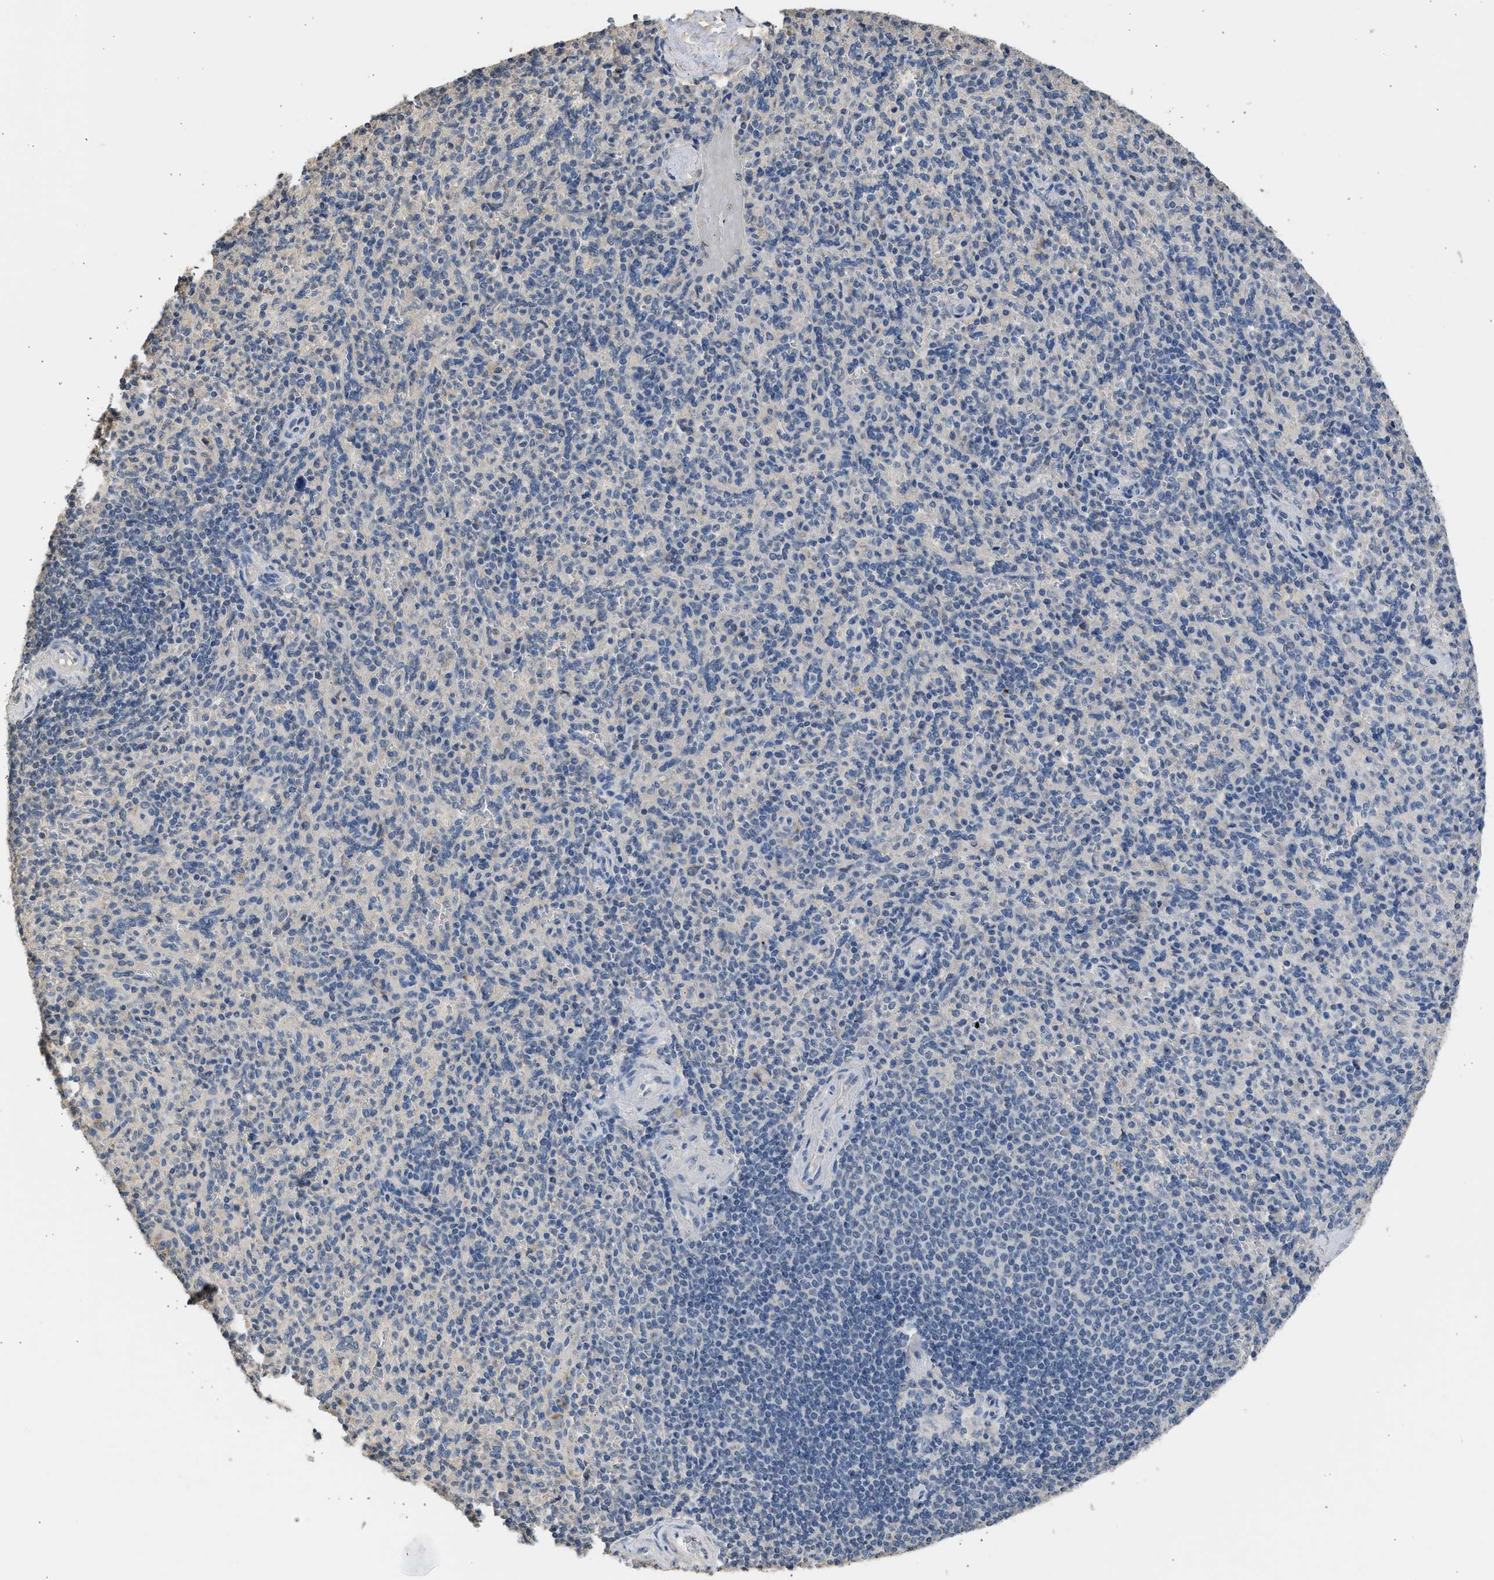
{"staining": {"intensity": "negative", "quantity": "none", "location": "none"}, "tissue": "spleen", "cell_type": "Cells in red pulp", "image_type": "normal", "snomed": [{"axis": "morphology", "description": "Normal tissue, NOS"}, {"axis": "topography", "description": "Spleen"}], "caption": "Normal spleen was stained to show a protein in brown. There is no significant expression in cells in red pulp. Brightfield microscopy of immunohistochemistry stained with DAB (brown) and hematoxylin (blue), captured at high magnification.", "gene": "SULT2A1", "patient": {"sex": "male", "age": 36}}